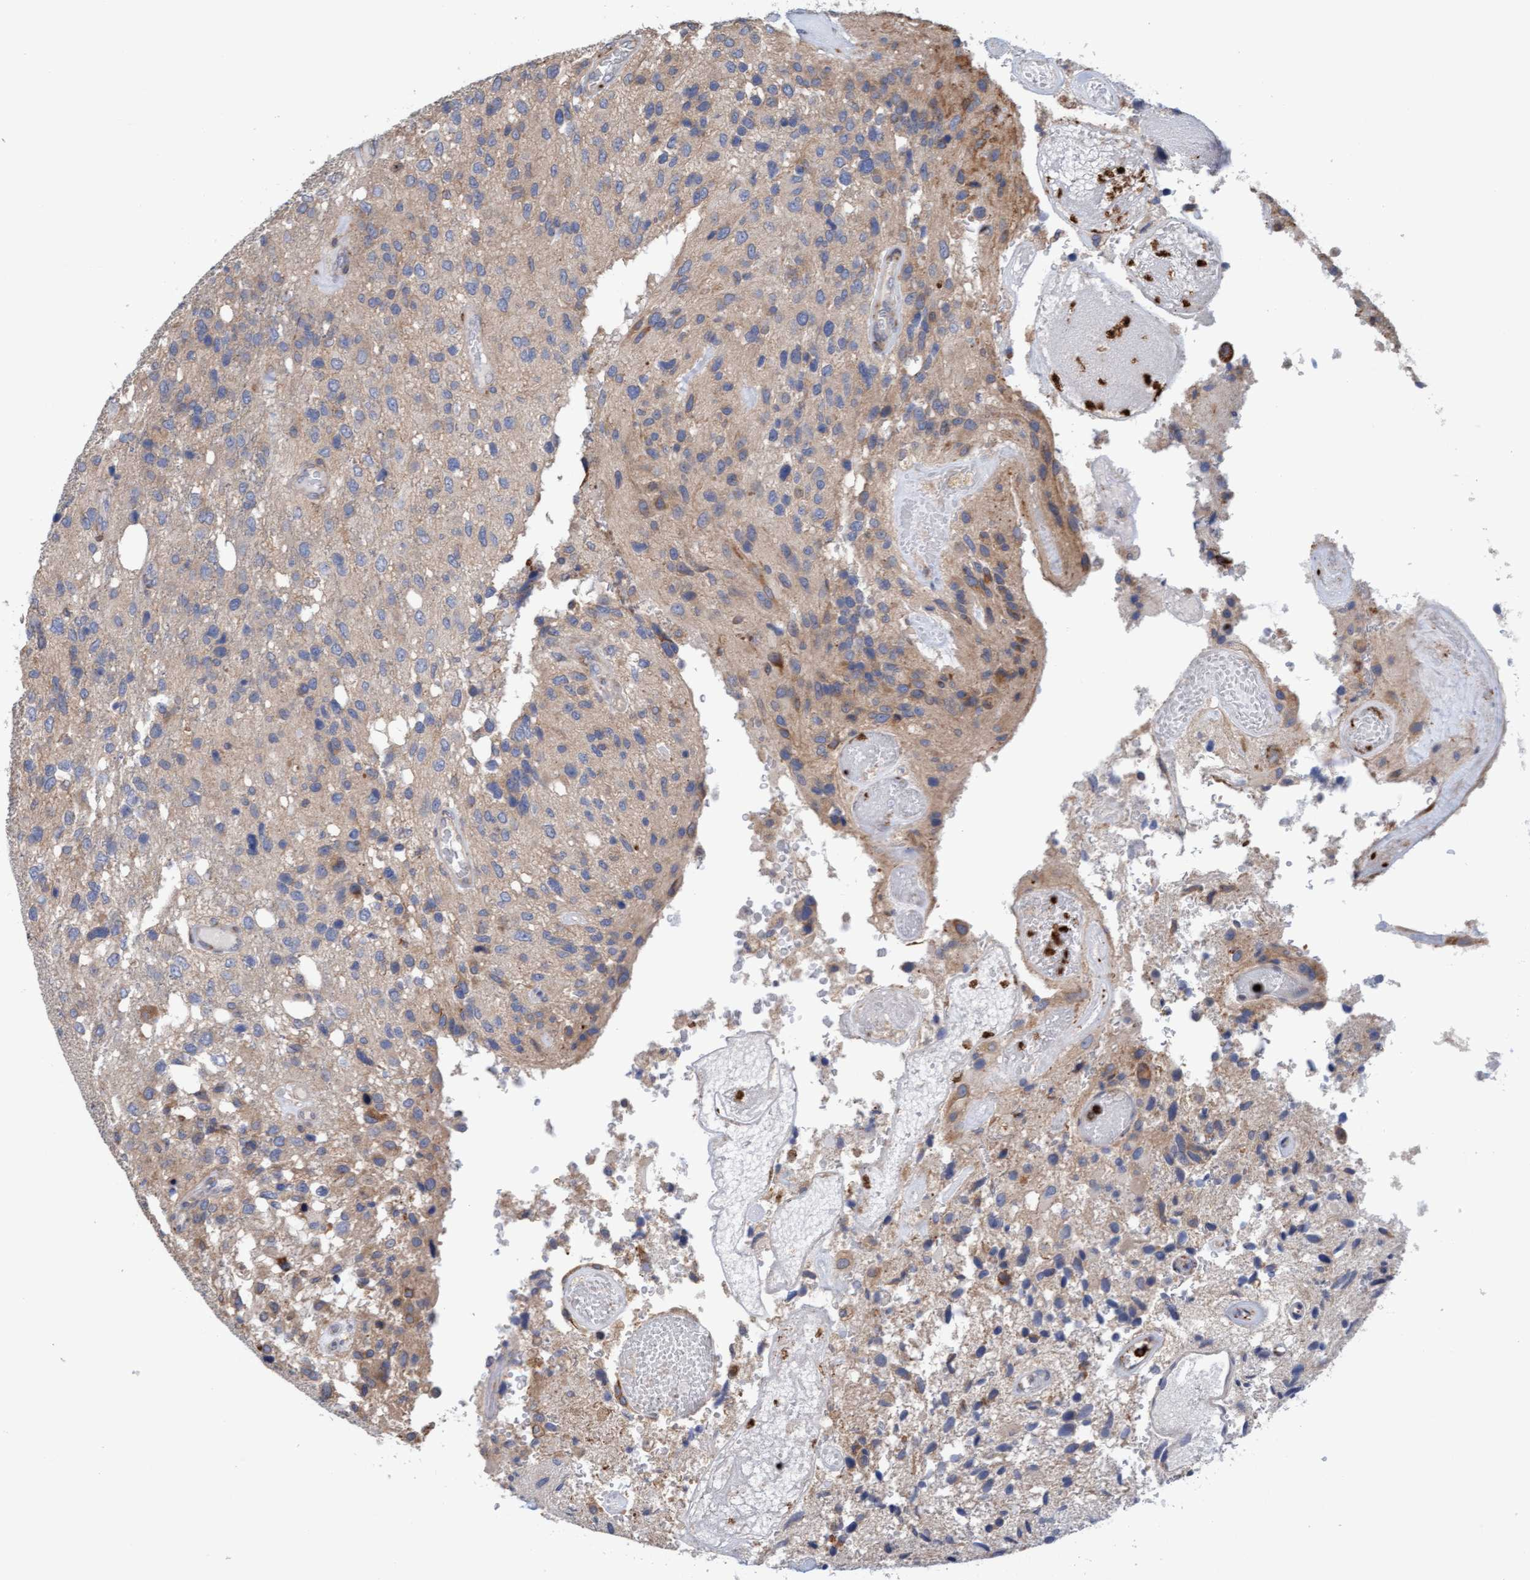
{"staining": {"intensity": "weak", "quantity": "<25%", "location": "cytoplasmic/membranous"}, "tissue": "glioma", "cell_type": "Tumor cells", "image_type": "cancer", "snomed": [{"axis": "morphology", "description": "Glioma, malignant, High grade"}, {"axis": "topography", "description": "Brain"}], "caption": "Human malignant high-grade glioma stained for a protein using immunohistochemistry displays no expression in tumor cells.", "gene": "MMP8", "patient": {"sex": "female", "age": 58}}